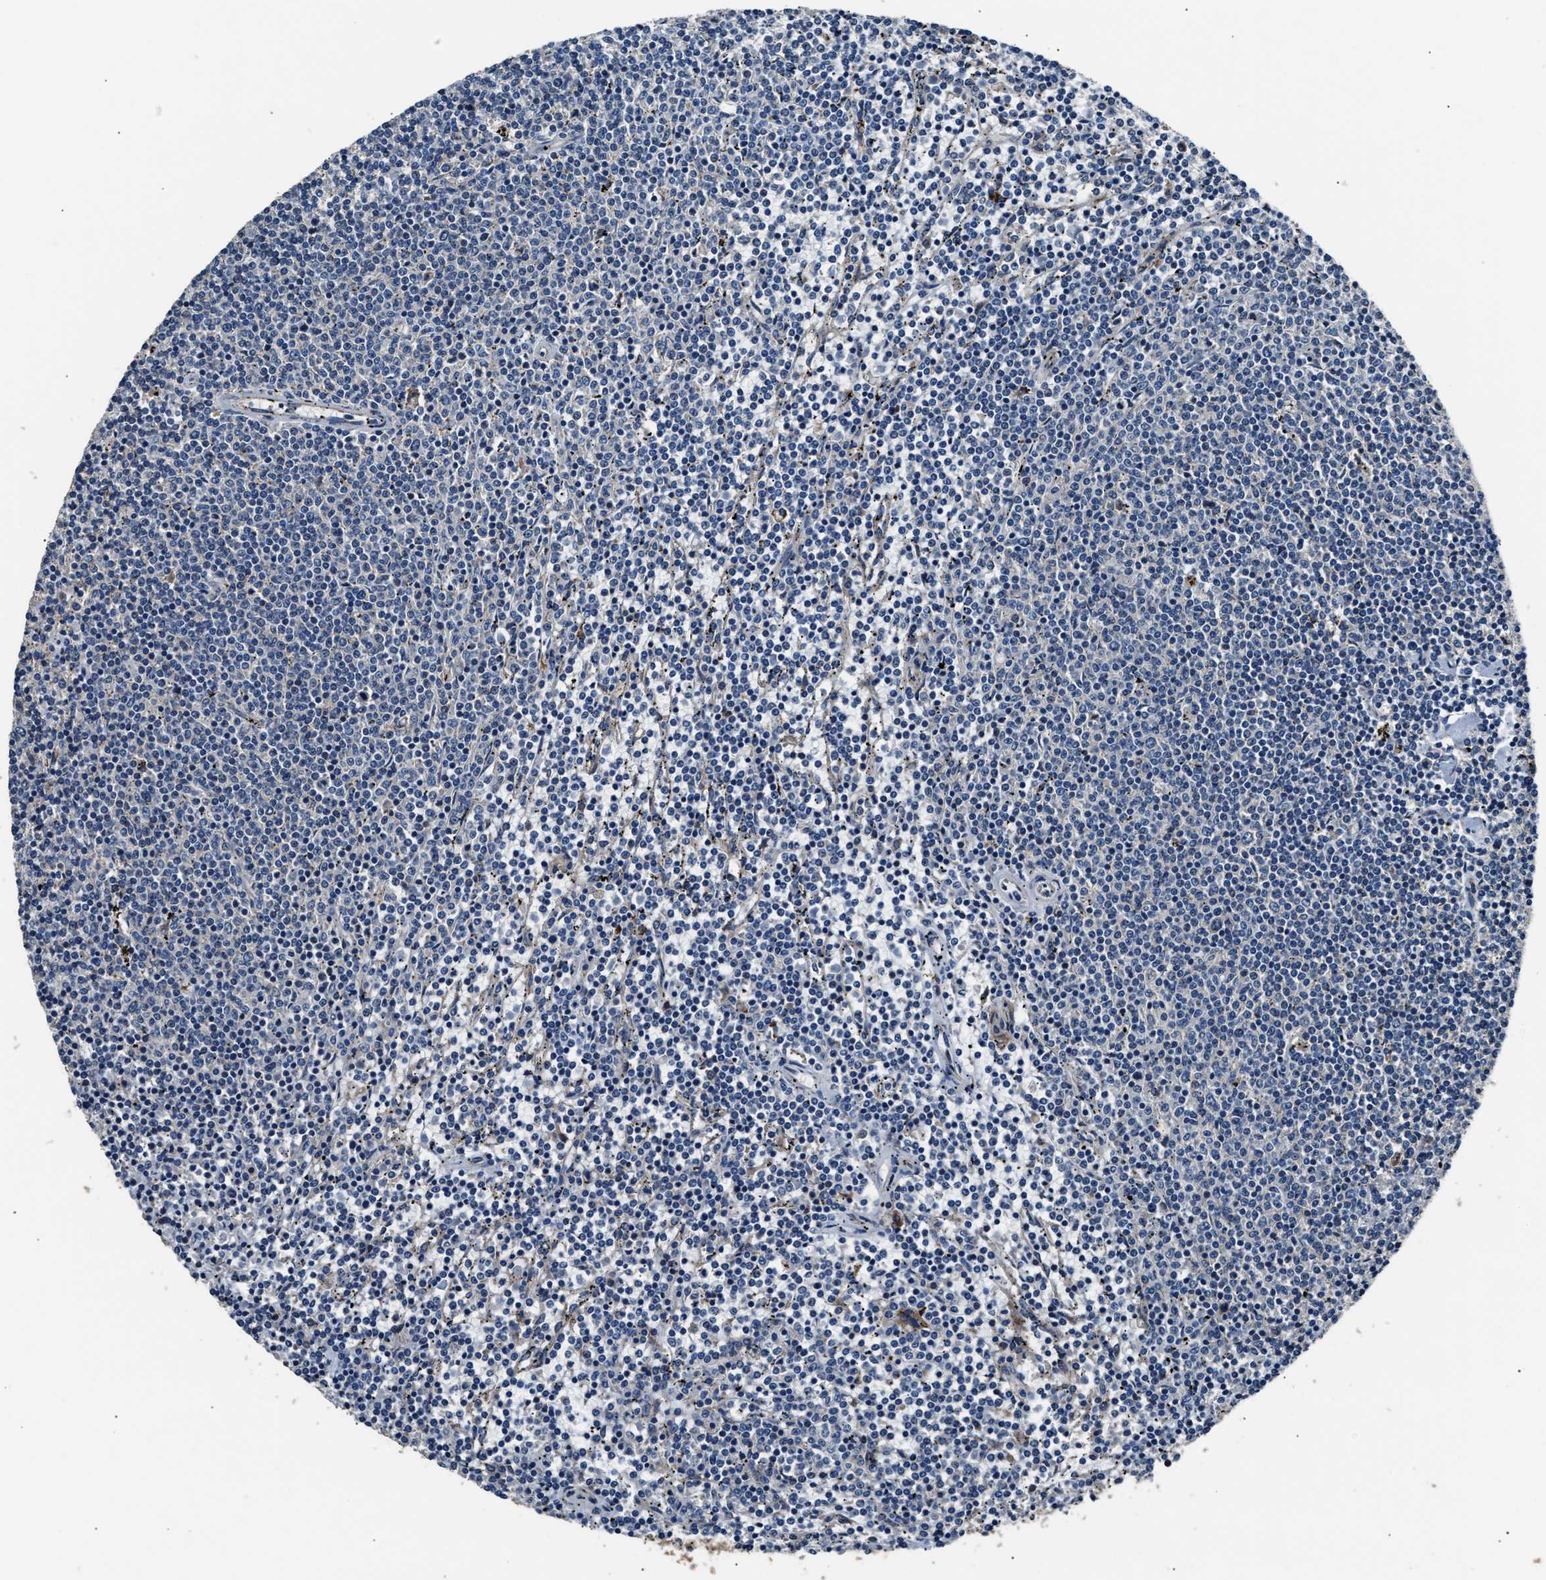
{"staining": {"intensity": "negative", "quantity": "none", "location": "none"}, "tissue": "lymphoma", "cell_type": "Tumor cells", "image_type": "cancer", "snomed": [{"axis": "morphology", "description": "Malignant lymphoma, non-Hodgkin's type, Low grade"}, {"axis": "topography", "description": "Spleen"}], "caption": "Tumor cells show no significant staining in lymphoma.", "gene": "IMPDH2", "patient": {"sex": "female", "age": 50}}